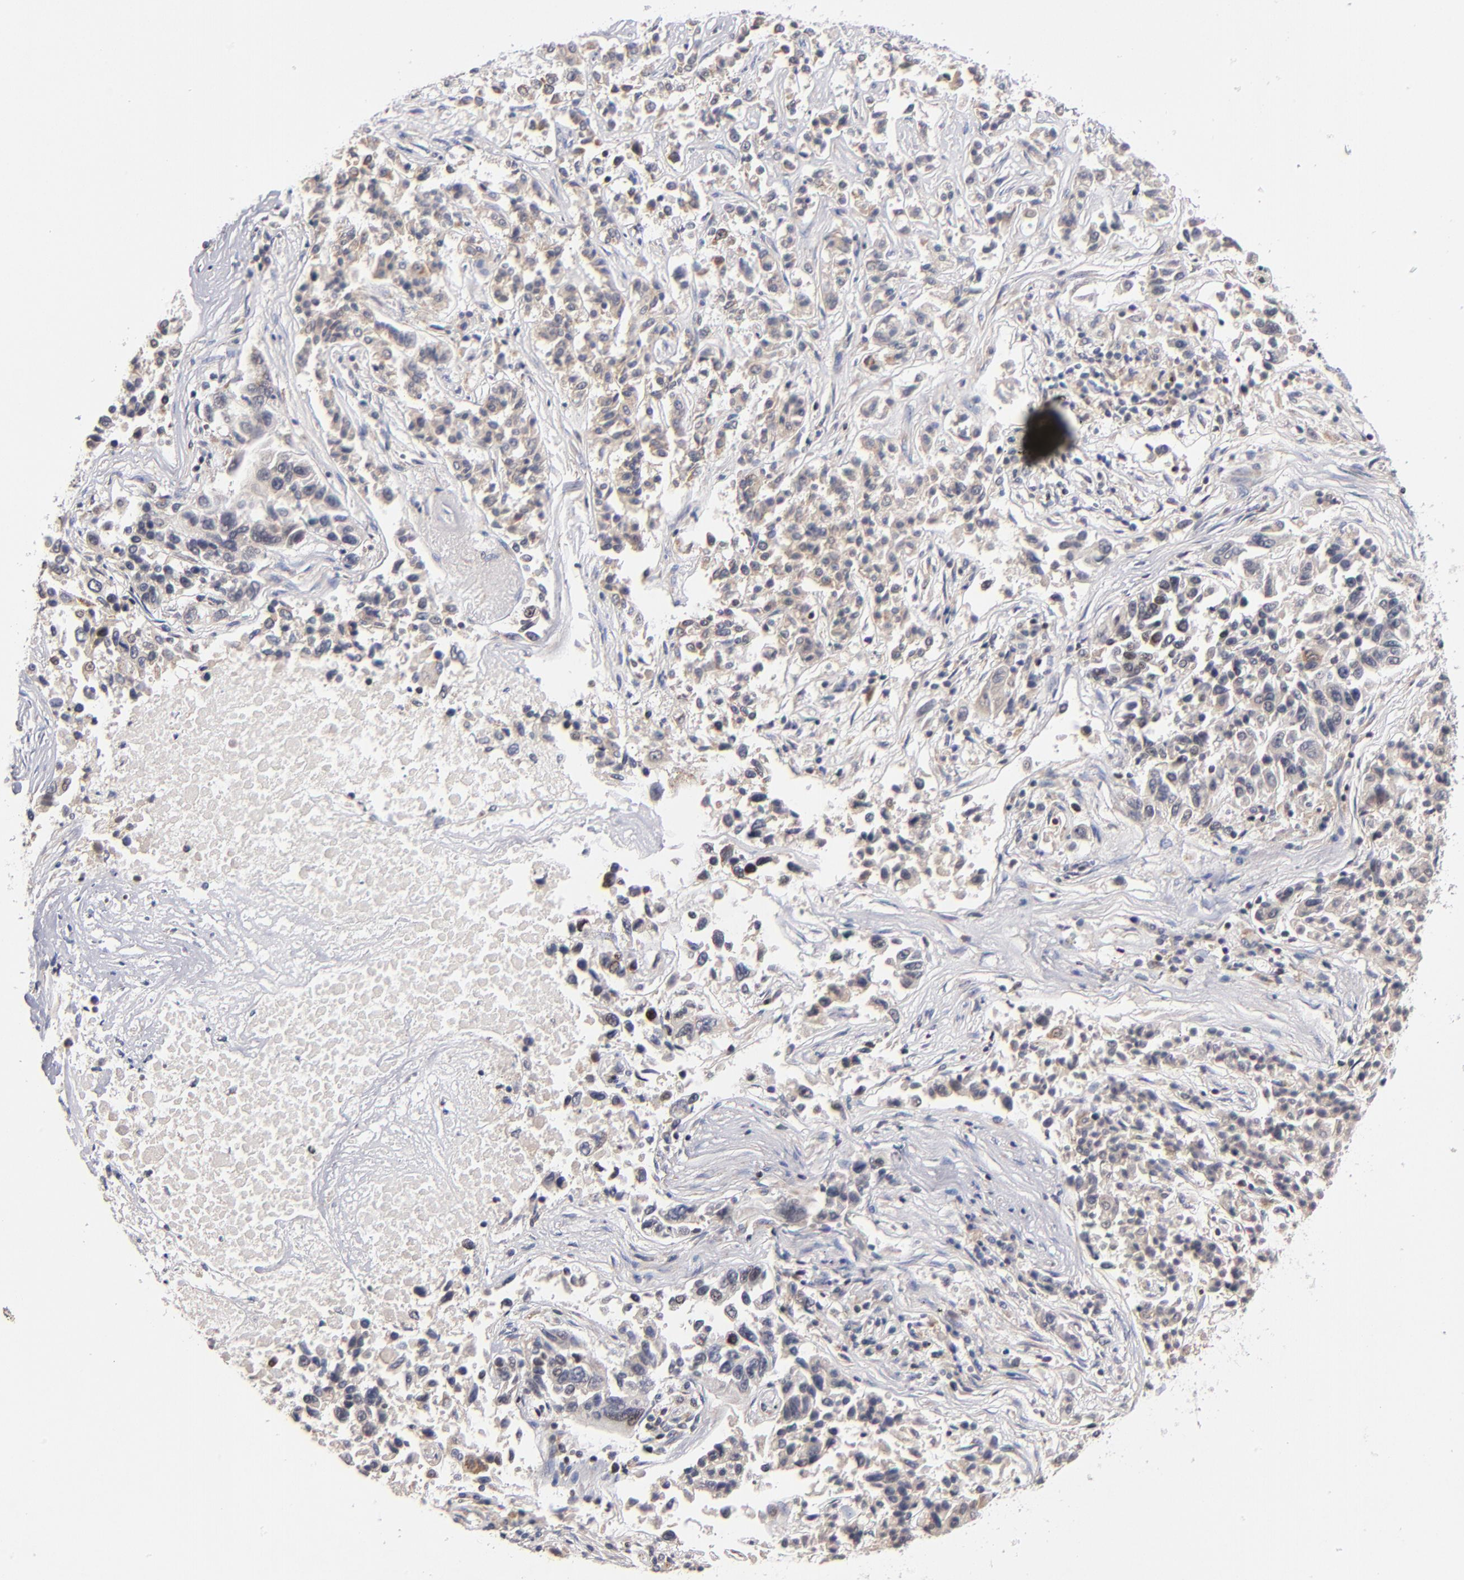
{"staining": {"intensity": "weak", "quantity": "<25%", "location": "cytoplasmic/membranous"}, "tissue": "lung cancer", "cell_type": "Tumor cells", "image_type": "cancer", "snomed": [{"axis": "morphology", "description": "Adenocarcinoma, NOS"}, {"axis": "topography", "description": "Lung"}], "caption": "There is no significant staining in tumor cells of lung cancer.", "gene": "ODF2", "patient": {"sex": "male", "age": 84}}